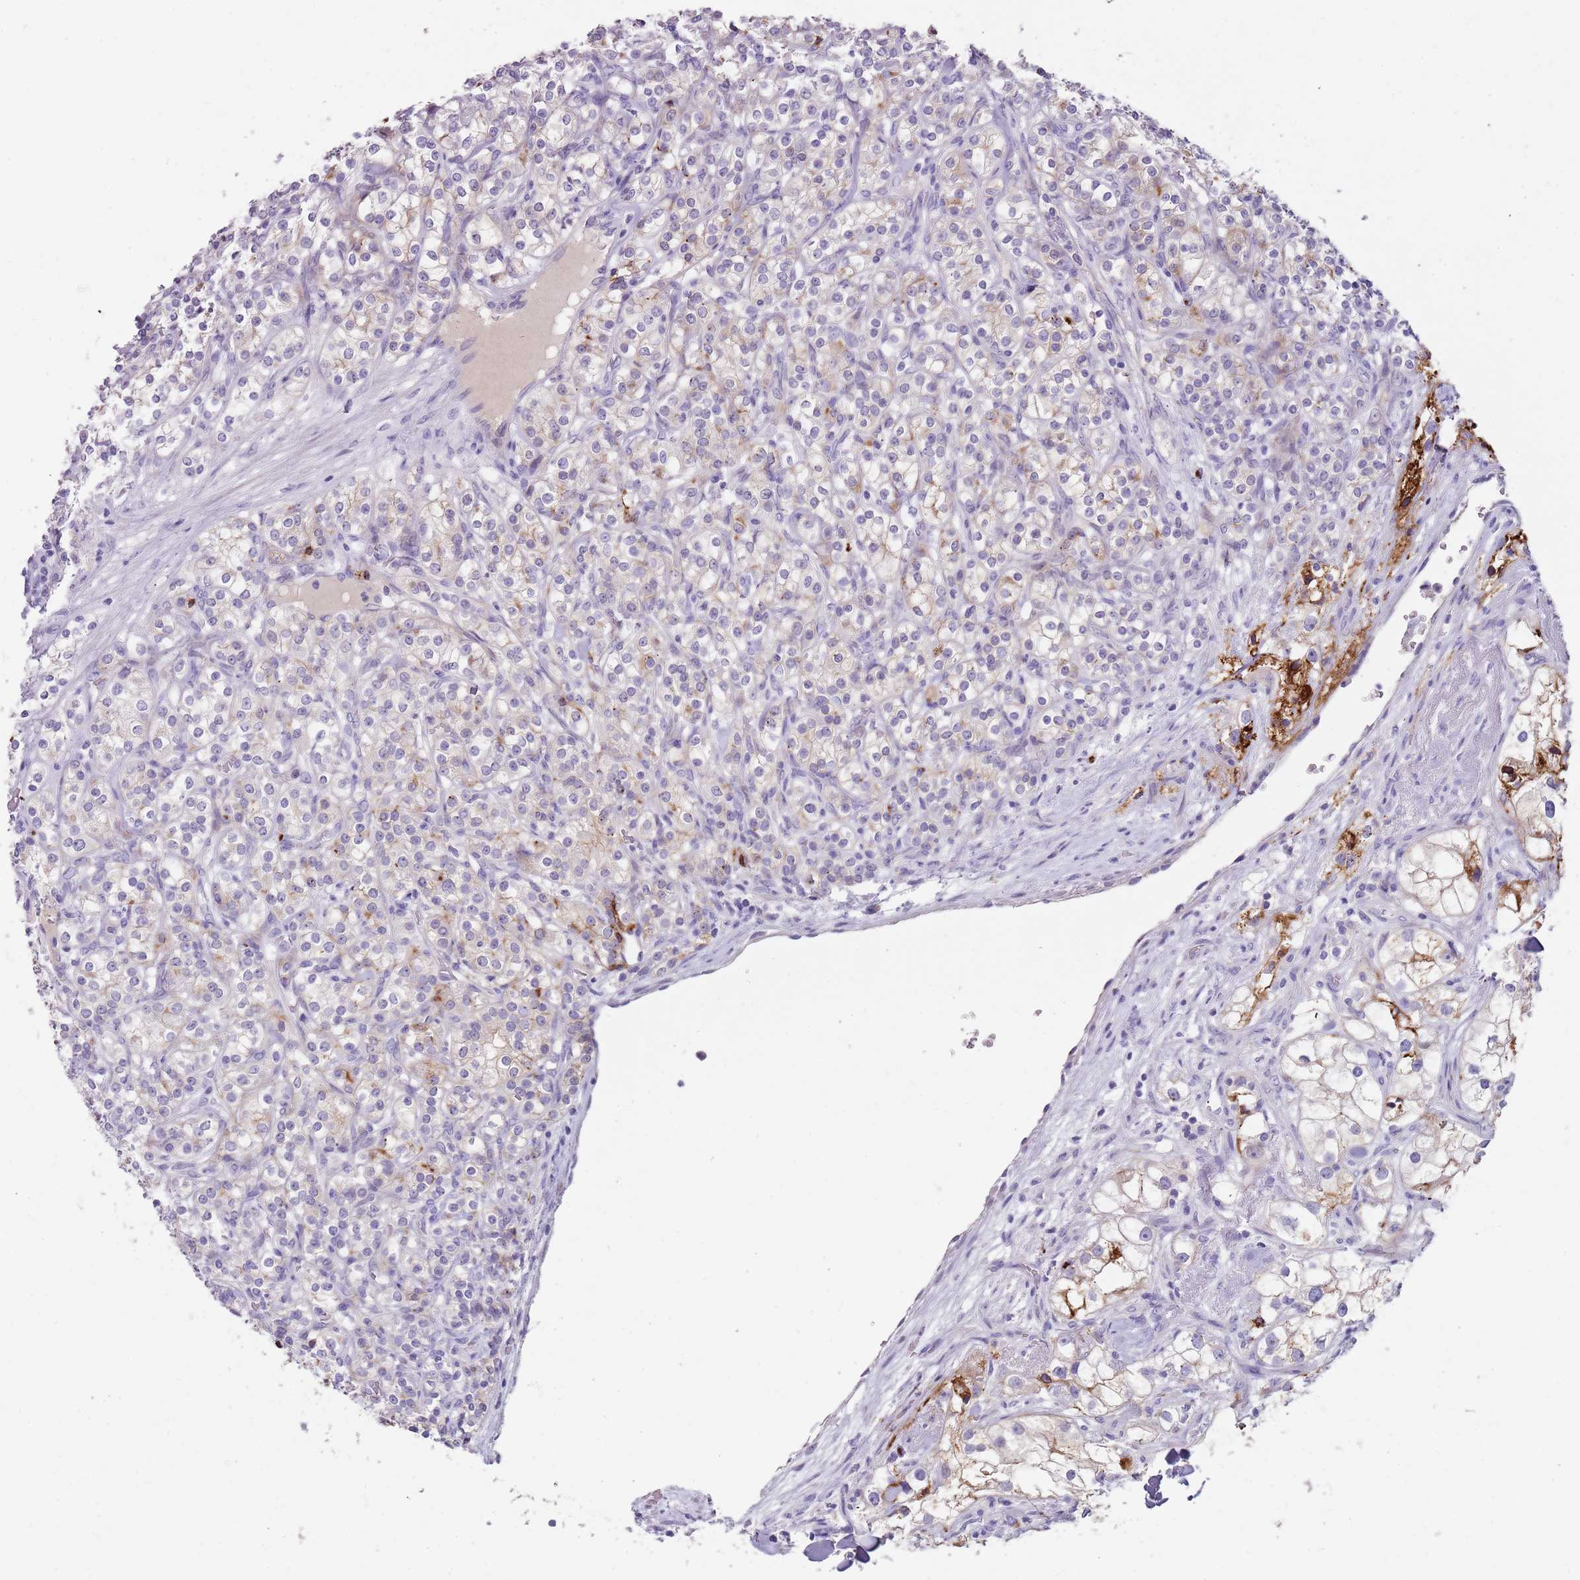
{"staining": {"intensity": "moderate", "quantity": "<25%", "location": "cytoplasmic/membranous"}, "tissue": "renal cancer", "cell_type": "Tumor cells", "image_type": "cancer", "snomed": [{"axis": "morphology", "description": "Adenocarcinoma, NOS"}, {"axis": "topography", "description": "Kidney"}], "caption": "The image reveals staining of adenocarcinoma (renal), revealing moderate cytoplasmic/membranous protein positivity (brown color) within tumor cells.", "gene": "C2CD3", "patient": {"sex": "male", "age": 77}}